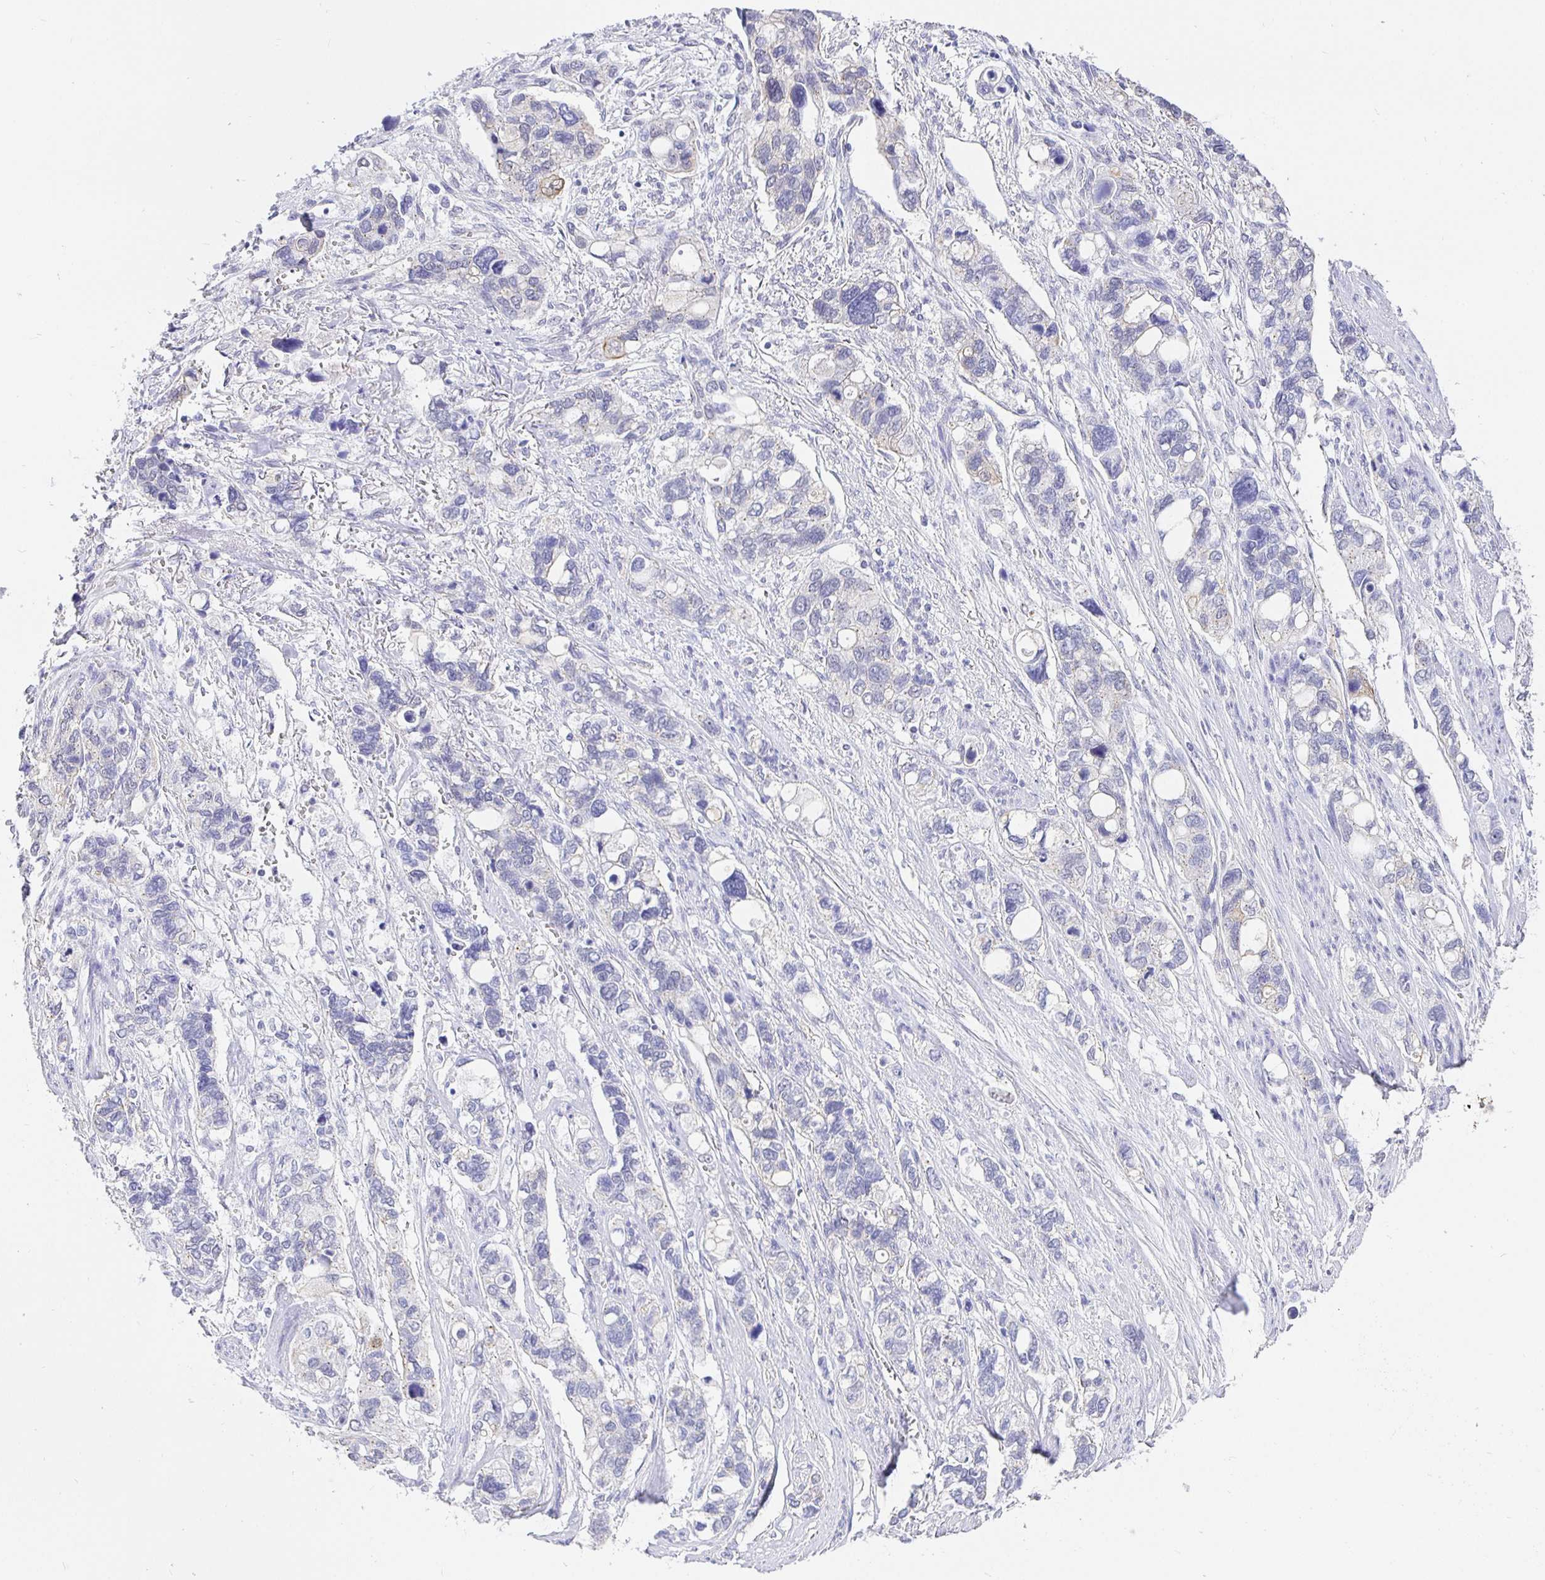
{"staining": {"intensity": "negative", "quantity": "none", "location": "none"}, "tissue": "stomach cancer", "cell_type": "Tumor cells", "image_type": "cancer", "snomed": [{"axis": "morphology", "description": "Adenocarcinoma, NOS"}, {"axis": "topography", "description": "Stomach, upper"}], "caption": "Tumor cells show no significant protein positivity in stomach adenocarcinoma.", "gene": "EZHIP", "patient": {"sex": "female", "age": 81}}